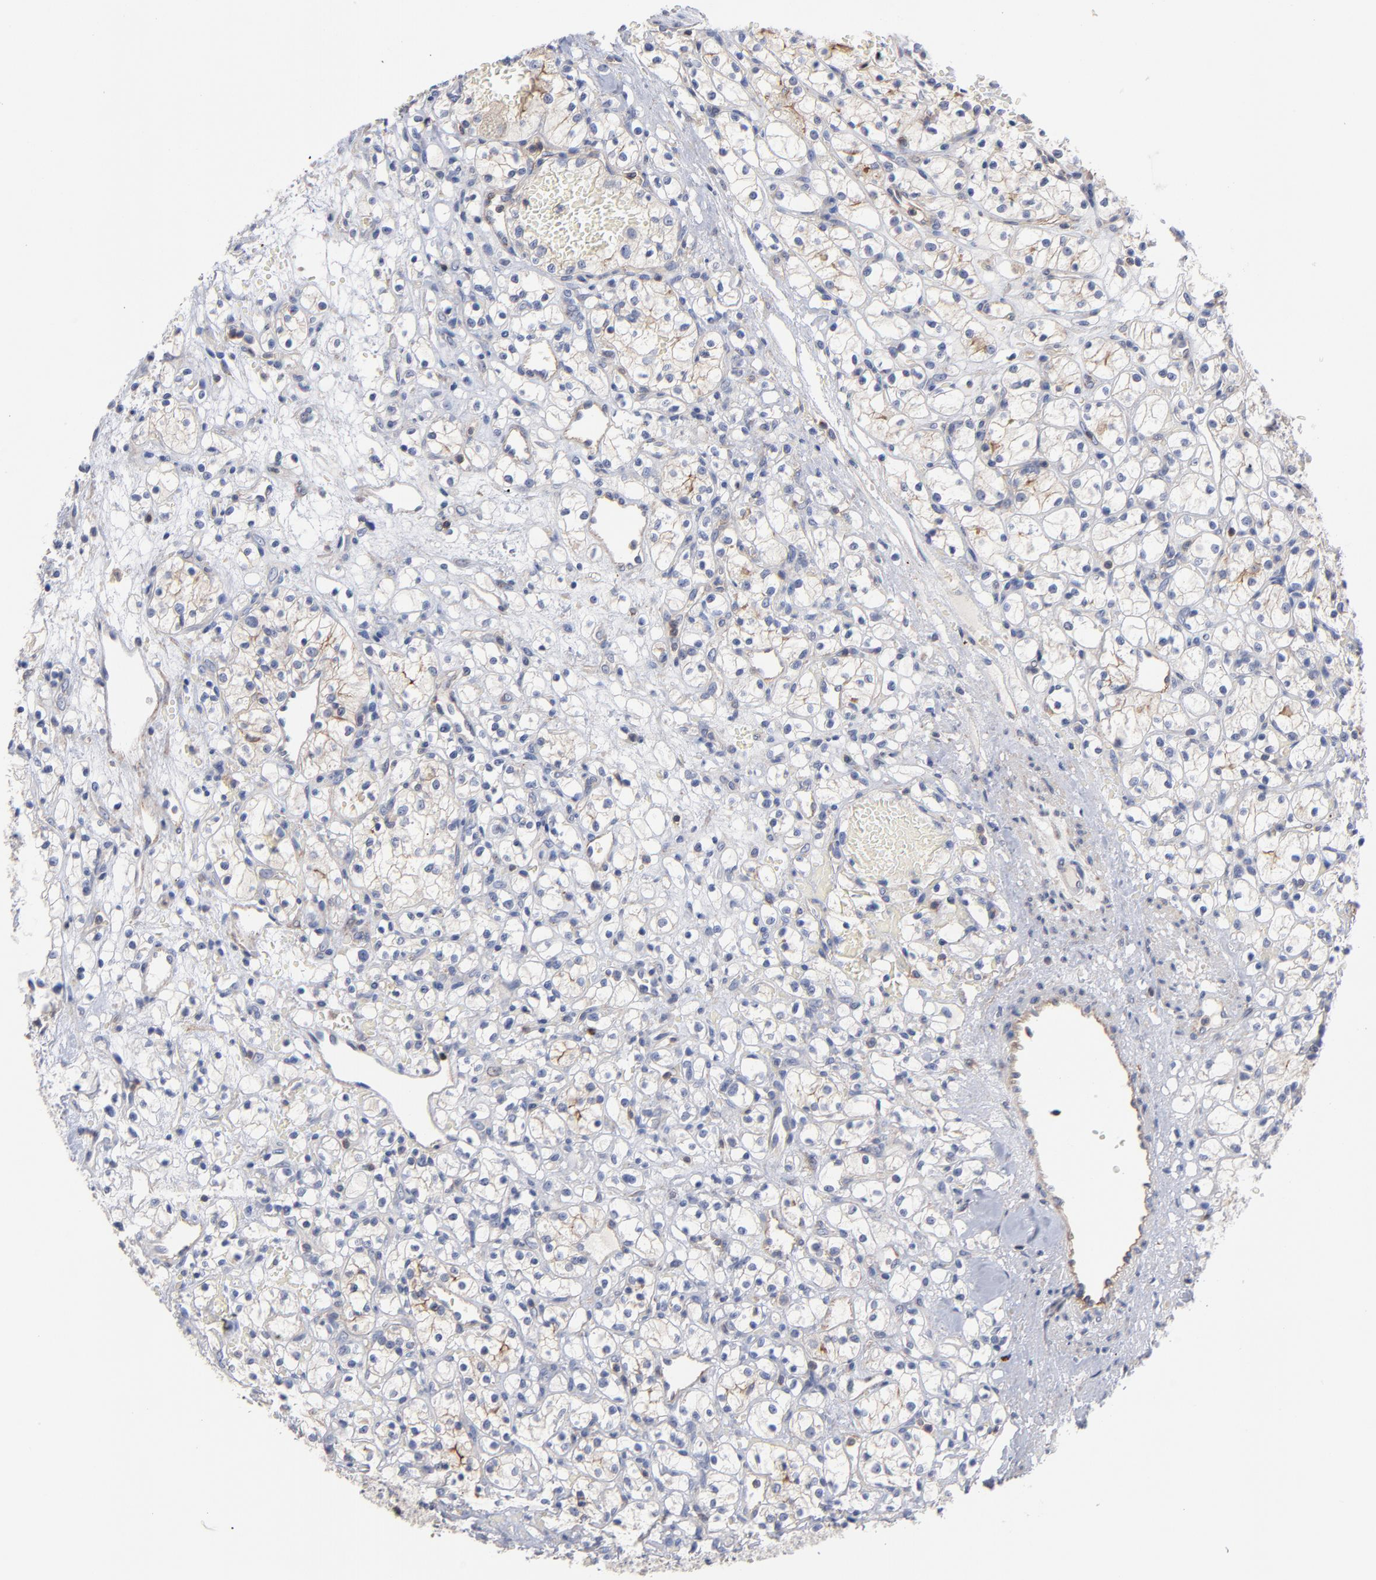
{"staining": {"intensity": "weak", "quantity": "<25%", "location": "cytoplasmic/membranous"}, "tissue": "renal cancer", "cell_type": "Tumor cells", "image_type": "cancer", "snomed": [{"axis": "morphology", "description": "Adenocarcinoma, NOS"}, {"axis": "topography", "description": "Kidney"}], "caption": "This image is of adenocarcinoma (renal) stained with immunohistochemistry (IHC) to label a protein in brown with the nuclei are counter-stained blue. There is no expression in tumor cells. Nuclei are stained in blue.", "gene": "PDLIM2", "patient": {"sex": "female", "age": 60}}